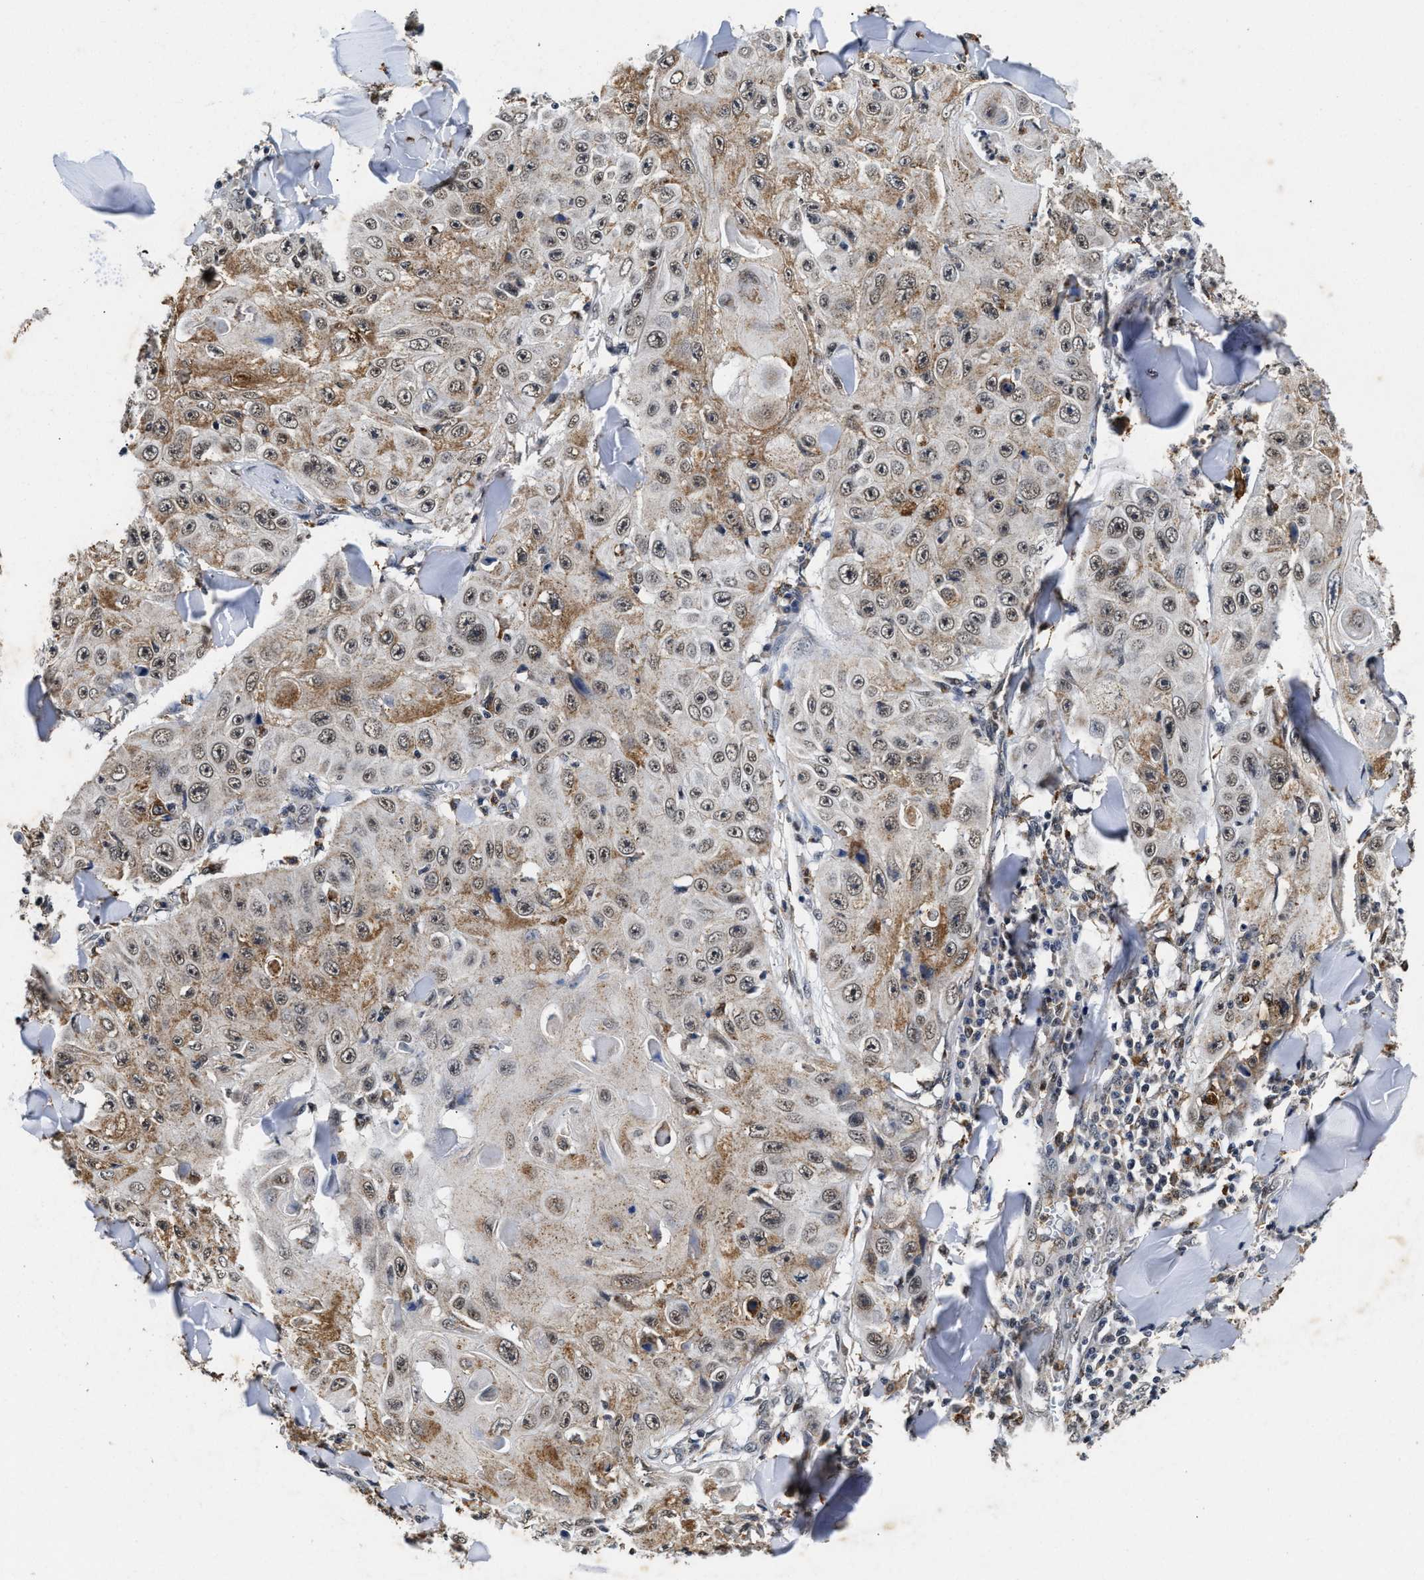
{"staining": {"intensity": "moderate", "quantity": ">75%", "location": "cytoplasmic/membranous,nuclear"}, "tissue": "skin cancer", "cell_type": "Tumor cells", "image_type": "cancer", "snomed": [{"axis": "morphology", "description": "Squamous cell carcinoma, NOS"}, {"axis": "topography", "description": "Skin"}], "caption": "This is an image of immunohistochemistry staining of squamous cell carcinoma (skin), which shows moderate staining in the cytoplasmic/membranous and nuclear of tumor cells.", "gene": "ACOX1", "patient": {"sex": "male", "age": 86}}